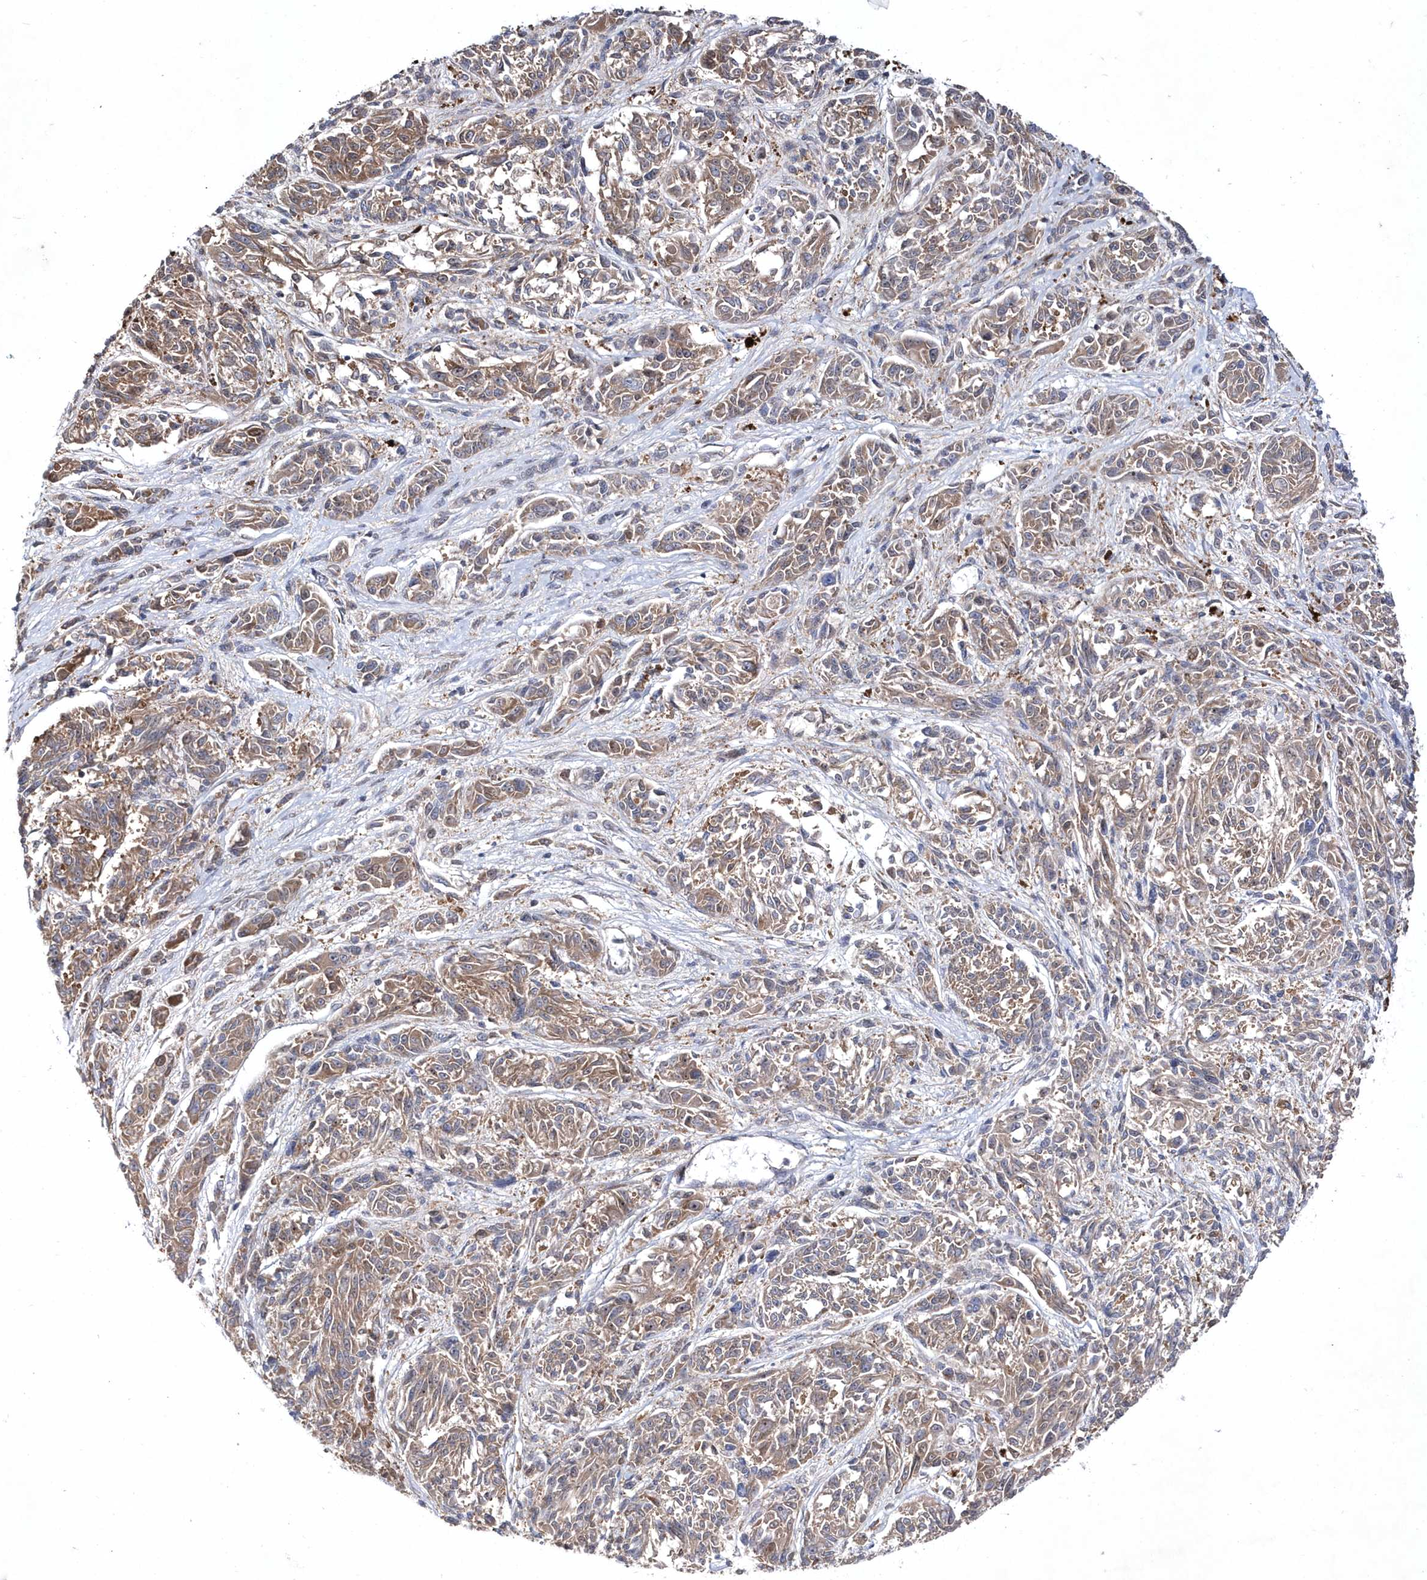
{"staining": {"intensity": "weak", "quantity": ">75%", "location": "cytoplasmic/membranous"}, "tissue": "melanoma", "cell_type": "Tumor cells", "image_type": "cancer", "snomed": [{"axis": "morphology", "description": "Malignant melanoma, NOS"}, {"axis": "topography", "description": "Skin"}], "caption": "Immunohistochemical staining of malignant melanoma exhibits low levels of weak cytoplasmic/membranous protein expression in about >75% of tumor cells.", "gene": "DSPP", "patient": {"sex": "male", "age": 53}}